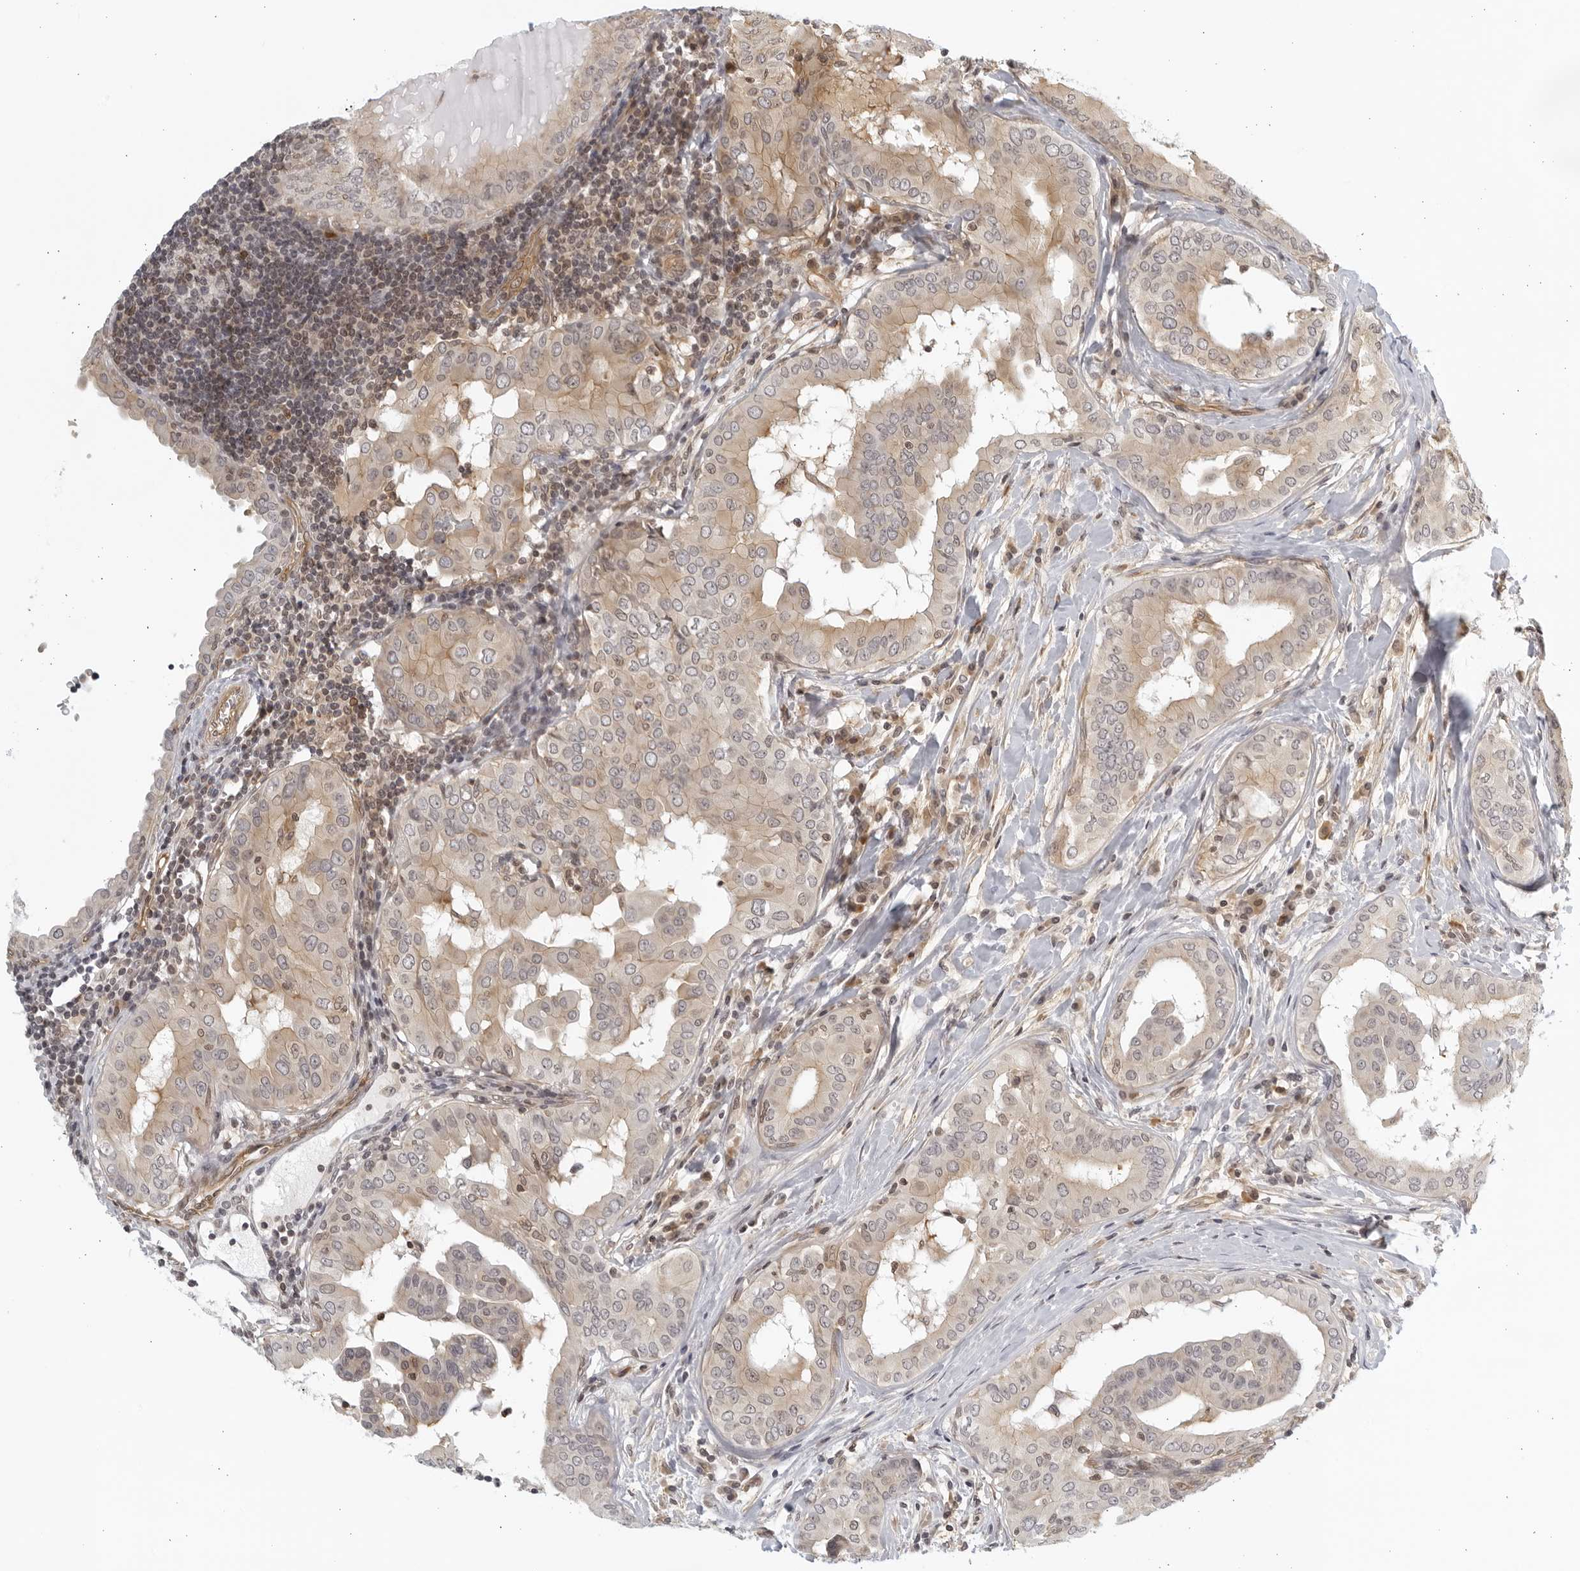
{"staining": {"intensity": "weak", "quantity": ">75%", "location": "cytoplasmic/membranous"}, "tissue": "thyroid cancer", "cell_type": "Tumor cells", "image_type": "cancer", "snomed": [{"axis": "morphology", "description": "Papillary adenocarcinoma, NOS"}, {"axis": "topography", "description": "Thyroid gland"}], "caption": "Protein staining reveals weak cytoplasmic/membranous expression in about >75% of tumor cells in thyroid cancer (papillary adenocarcinoma).", "gene": "SERTAD4", "patient": {"sex": "male", "age": 33}}